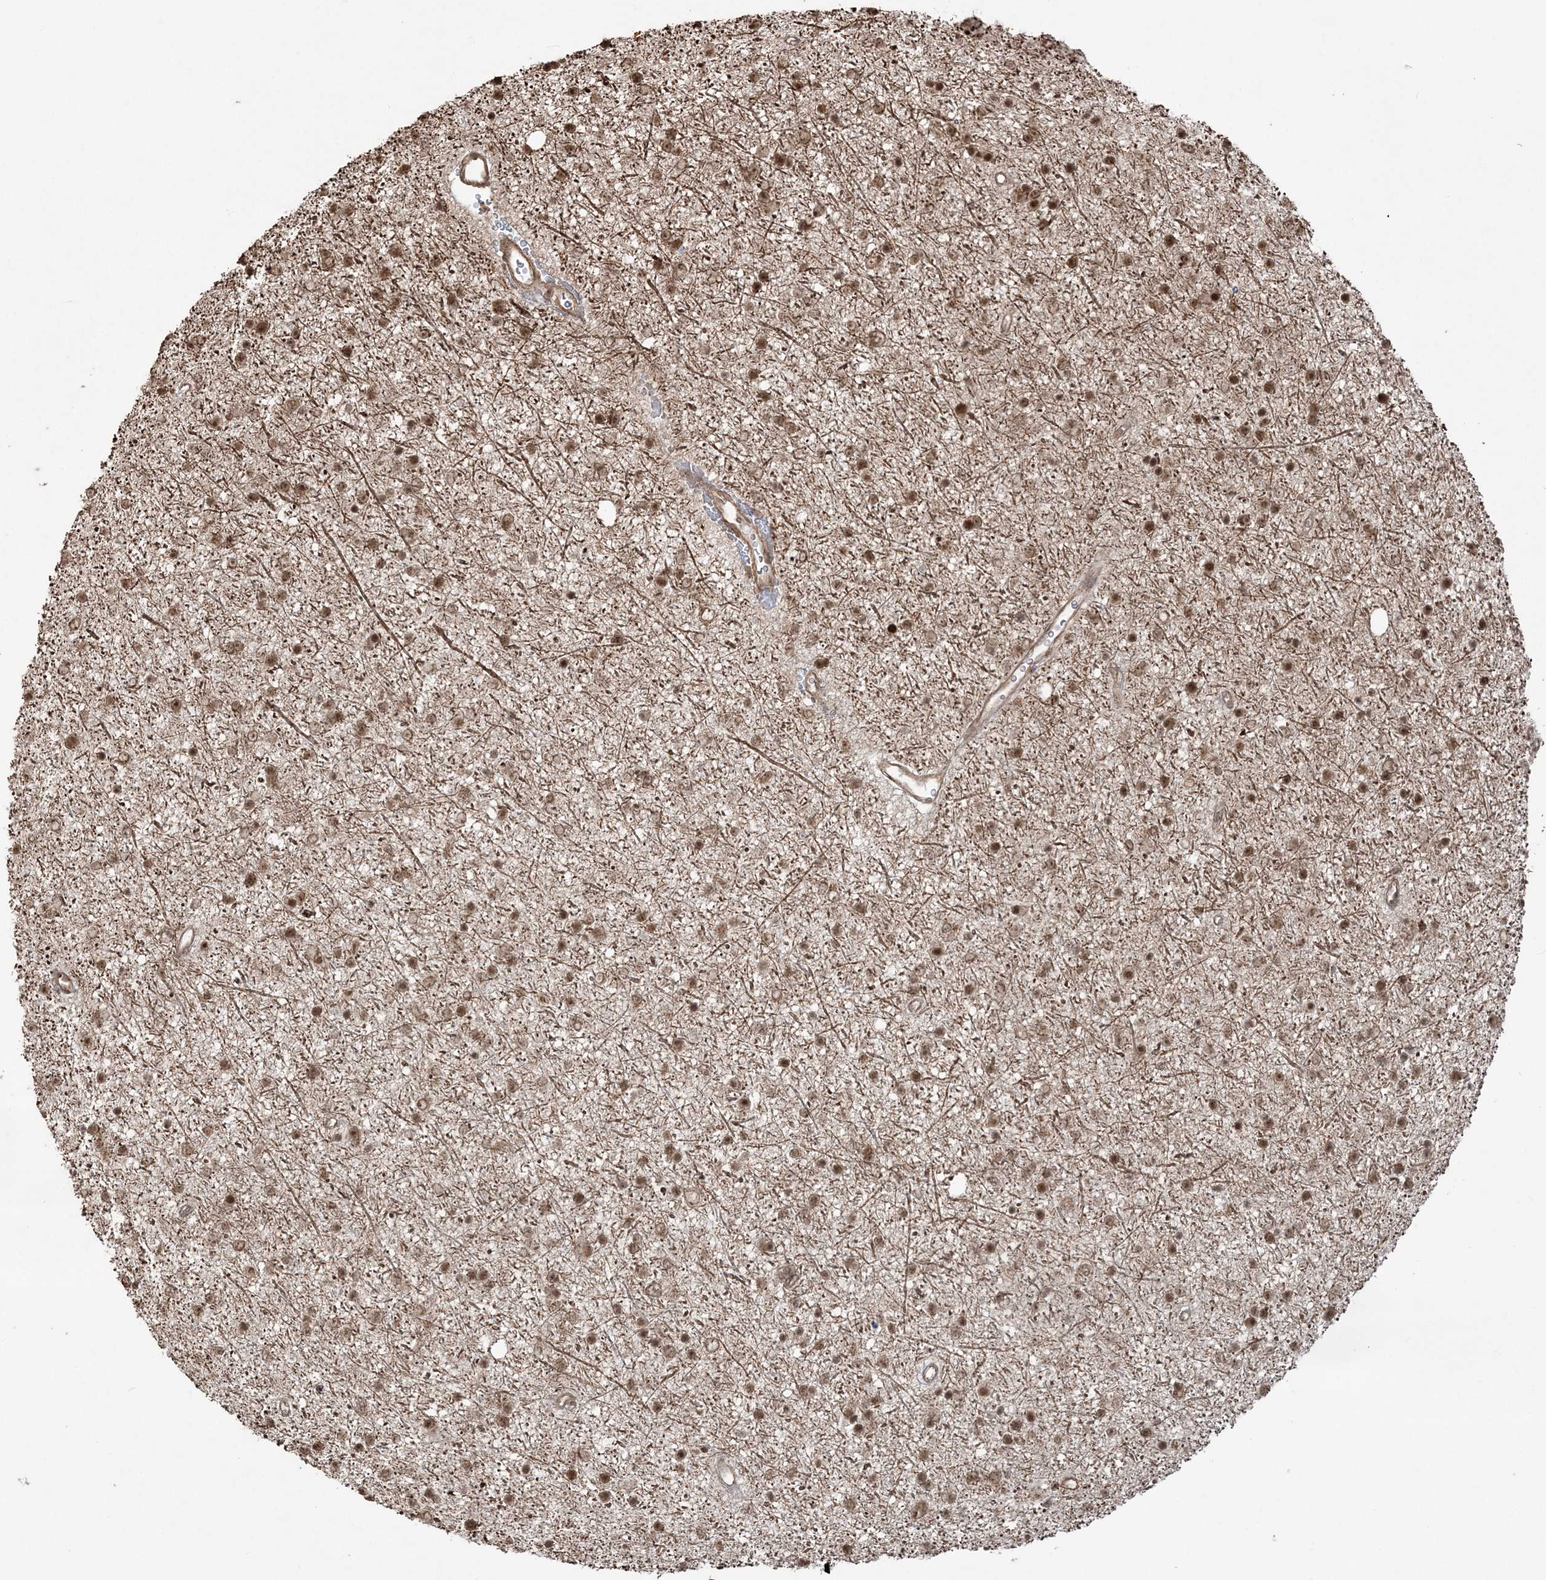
{"staining": {"intensity": "moderate", "quantity": ">75%", "location": "nuclear"}, "tissue": "glioma", "cell_type": "Tumor cells", "image_type": "cancer", "snomed": [{"axis": "morphology", "description": "Glioma, malignant, Low grade"}, {"axis": "topography", "description": "Cerebral cortex"}], "caption": "A high-resolution histopathology image shows immunohistochemistry staining of malignant low-grade glioma, which displays moderate nuclear staining in about >75% of tumor cells.", "gene": "ZNF839", "patient": {"sex": "female", "age": 39}}